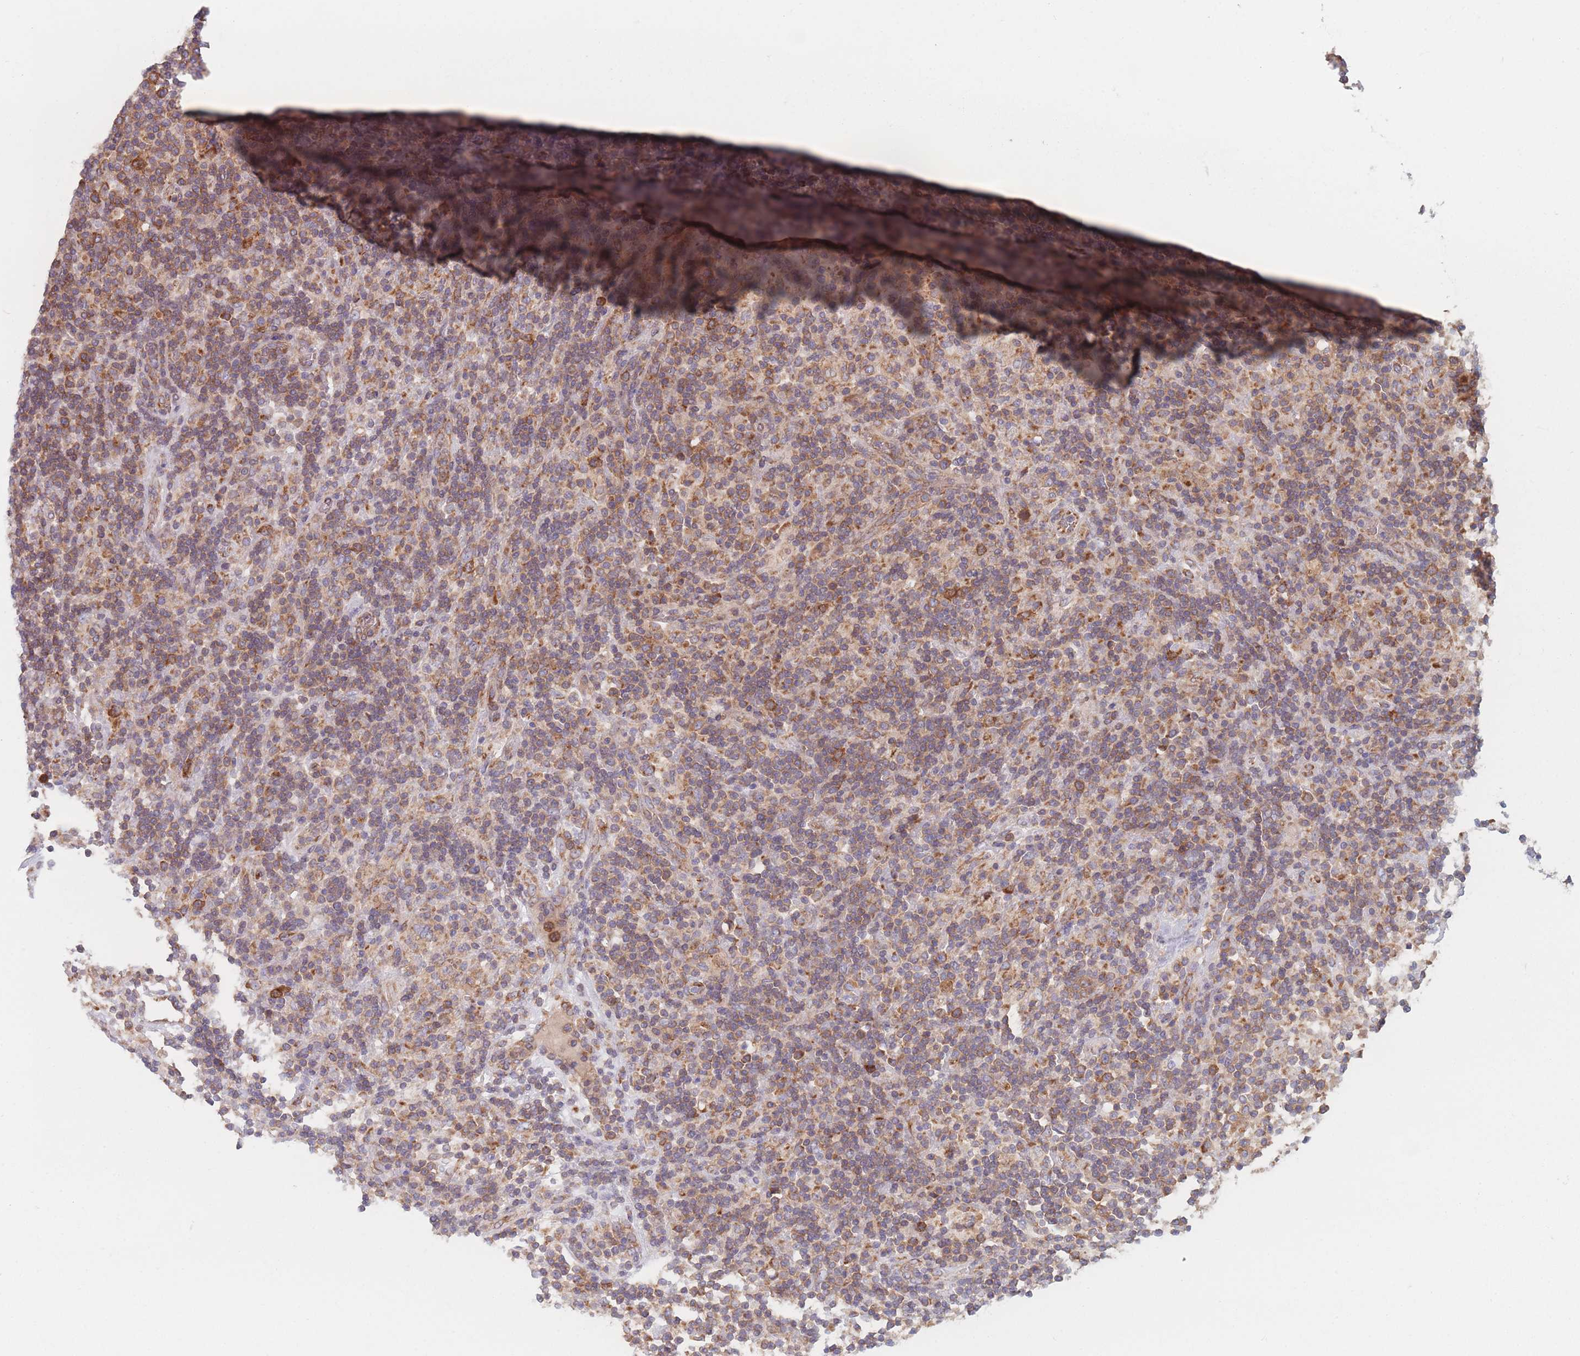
{"staining": {"intensity": "moderate", "quantity": ">75%", "location": "cytoplasmic/membranous"}, "tissue": "lymphoma", "cell_type": "Tumor cells", "image_type": "cancer", "snomed": [{"axis": "morphology", "description": "Hodgkin's disease, NOS"}, {"axis": "topography", "description": "Lymph node"}], "caption": "A medium amount of moderate cytoplasmic/membranous expression is seen in approximately >75% of tumor cells in Hodgkin's disease tissue.", "gene": "EEF1B2", "patient": {"sex": "male", "age": 70}}